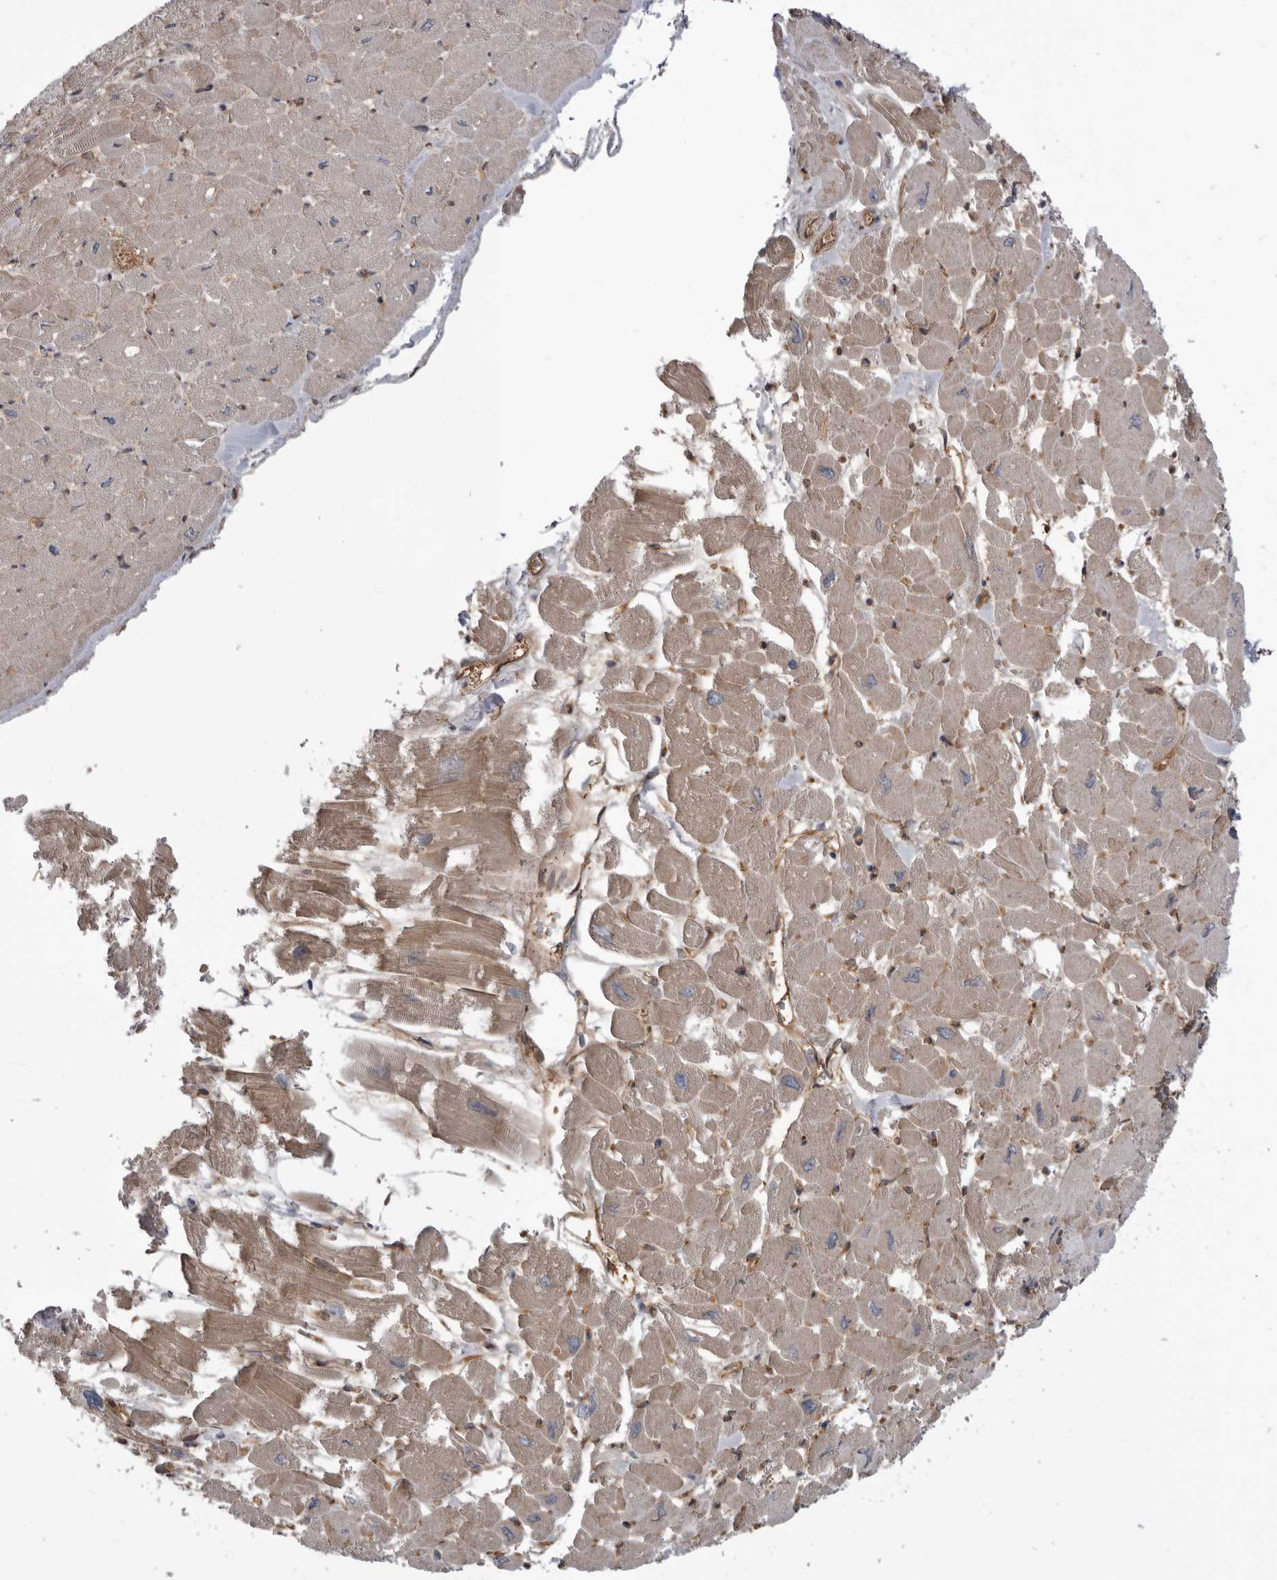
{"staining": {"intensity": "moderate", "quantity": ">75%", "location": "cytoplasmic/membranous"}, "tissue": "heart muscle", "cell_type": "Cardiomyocytes", "image_type": "normal", "snomed": [{"axis": "morphology", "description": "Normal tissue, NOS"}, {"axis": "topography", "description": "Heart"}], "caption": "Cardiomyocytes reveal medium levels of moderate cytoplasmic/membranous positivity in about >75% of cells in benign heart muscle.", "gene": "RAB3GAP2", "patient": {"sex": "male", "age": 54}}